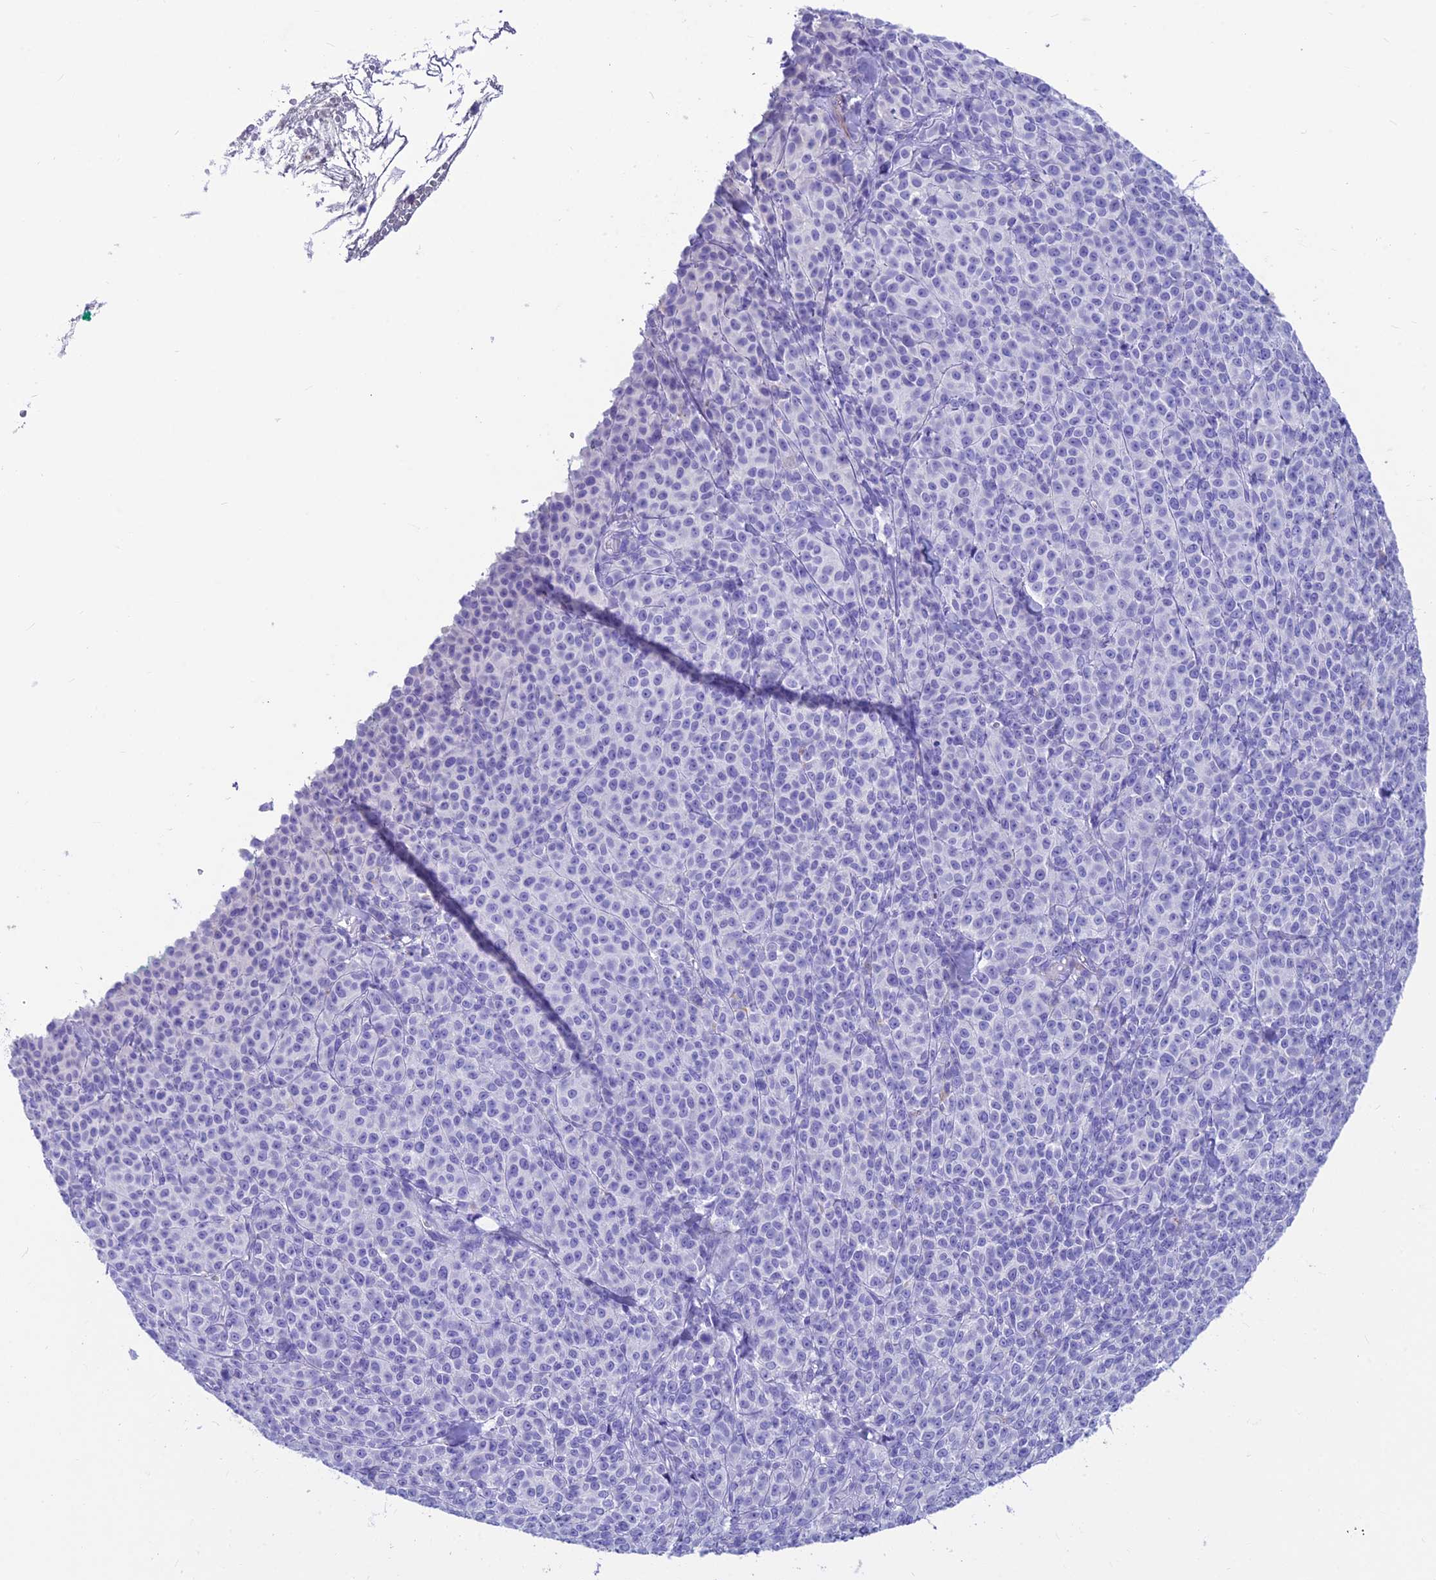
{"staining": {"intensity": "negative", "quantity": "none", "location": "none"}, "tissue": "melanoma", "cell_type": "Tumor cells", "image_type": "cancer", "snomed": [{"axis": "morphology", "description": "Normal tissue, NOS"}, {"axis": "morphology", "description": "Malignant melanoma, NOS"}, {"axis": "topography", "description": "Skin"}], "caption": "Tumor cells are negative for brown protein staining in melanoma.", "gene": "GNG11", "patient": {"sex": "female", "age": 34}}